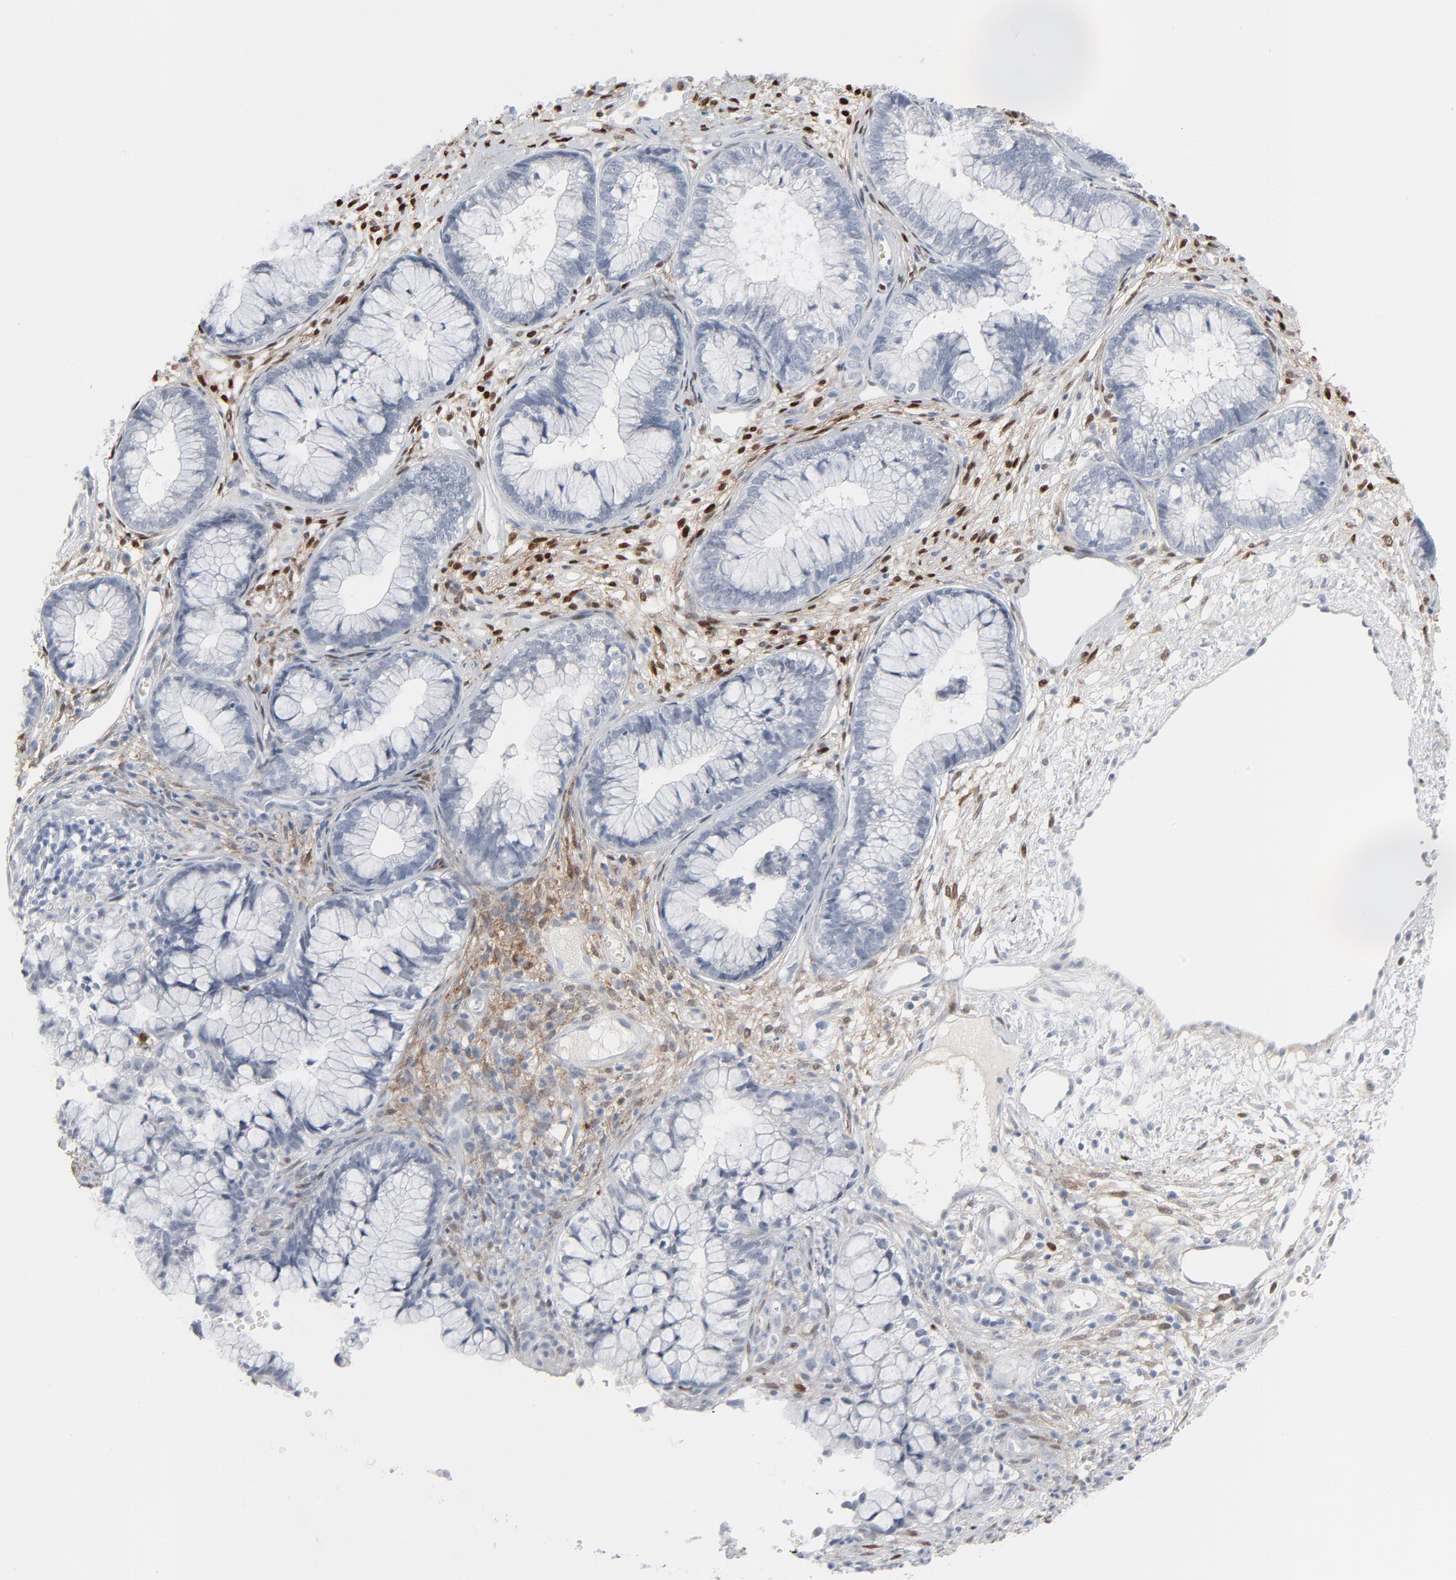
{"staining": {"intensity": "negative", "quantity": "none", "location": "none"}, "tissue": "cervical cancer", "cell_type": "Tumor cells", "image_type": "cancer", "snomed": [{"axis": "morphology", "description": "Normal tissue, NOS"}, {"axis": "morphology", "description": "Squamous cell carcinoma, NOS"}, {"axis": "topography", "description": "Cervix"}], "caption": "Image shows no protein positivity in tumor cells of cervical cancer tissue. (Stains: DAB (3,3'-diaminobenzidine) IHC with hematoxylin counter stain, Microscopy: brightfield microscopy at high magnification).", "gene": "MITF", "patient": {"sex": "female", "age": 45}}